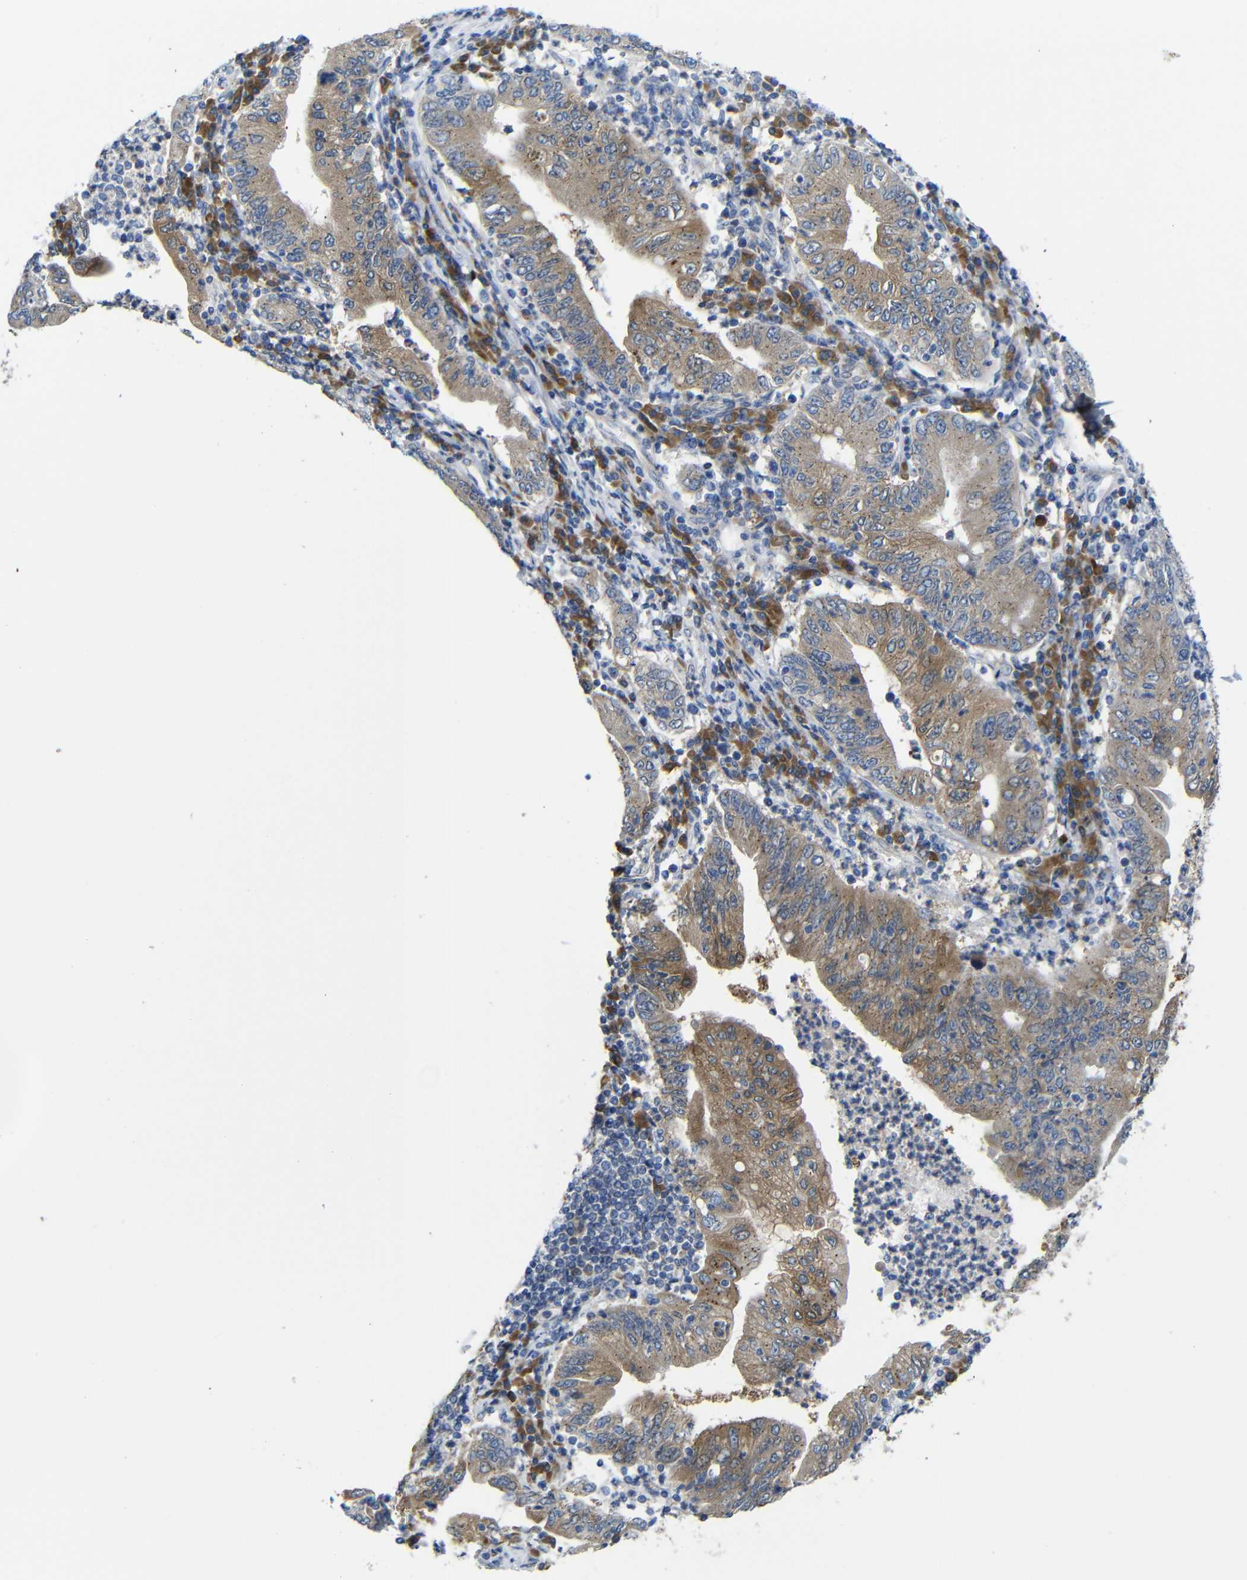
{"staining": {"intensity": "moderate", "quantity": ">75%", "location": "cytoplasmic/membranous"}, "tissue": "stomach cancer", "cell_type": "Tumor cells", "image_type": "cancer", "snomed": [{"axis": "morphology", "description": "Normal tissue, NOS"}, {"axis": "morphology", "description": "Adenocarcinoma, NOS"}, {"axis": "topography", "description": "Esophagus"}, {"axis": "topography", "description": "Stomach, upper"}, {"axis": "topography", "description": "Peripheral nerve tissue"}], "caption": "Stomach cancer (adenocarcinoma) stained with a brown dye demonstrates moderate cytoplasmic/membranous positive expression in approximately >75% of tumor cells.", "gene": "DDRGK1", "patient": {"sex": "male", "age": 62}}